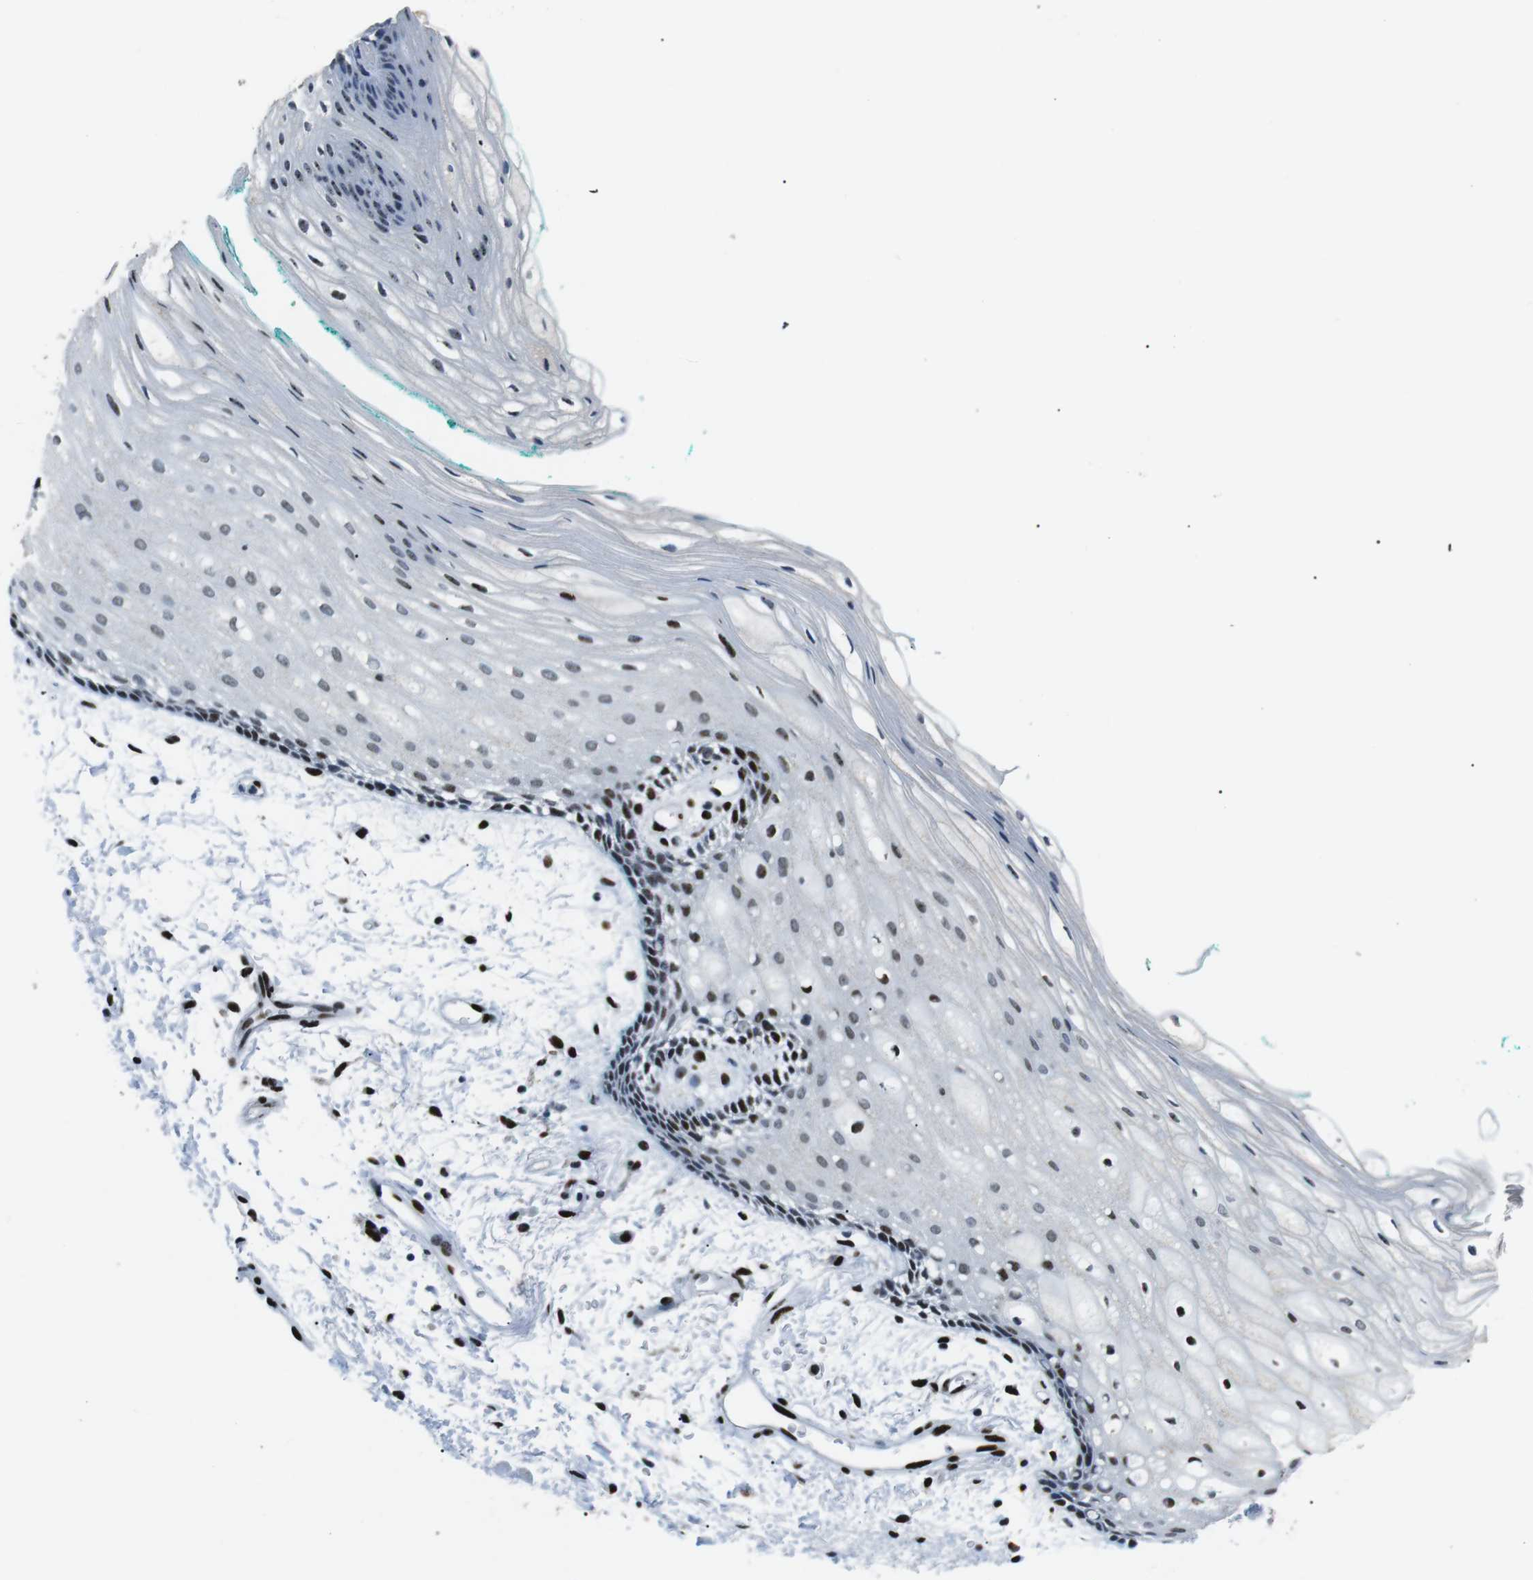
{"staining": {"intensity": "strong", "quantity": "25%-75%", "location": "nuclear"}, "tissue": "oral mucosa", "cell_type": "Squamous epithelial cells", "image_type": "normal", "snomed": [{"axis": "morphology", "description": "Normal tissue, NOS"}, {"axis": "topography", "description": "Skeletal muscle"}, {"axis": "topography", "description": "Oral tissue"}, {"axis": "topography", "description": "Peripheral nerve tissue"}], "caption": "IHC histopathology image of normal oral mucosa: human oral mucosa stained using immunohistochemistry (IHC) displays high levels of strong protein expression localized specifically in the nuclear of squamous epithelial cells, appearing as a nuclear brown color.", "gene": "PML", "patient": {"sex": "female", "age": 84}}